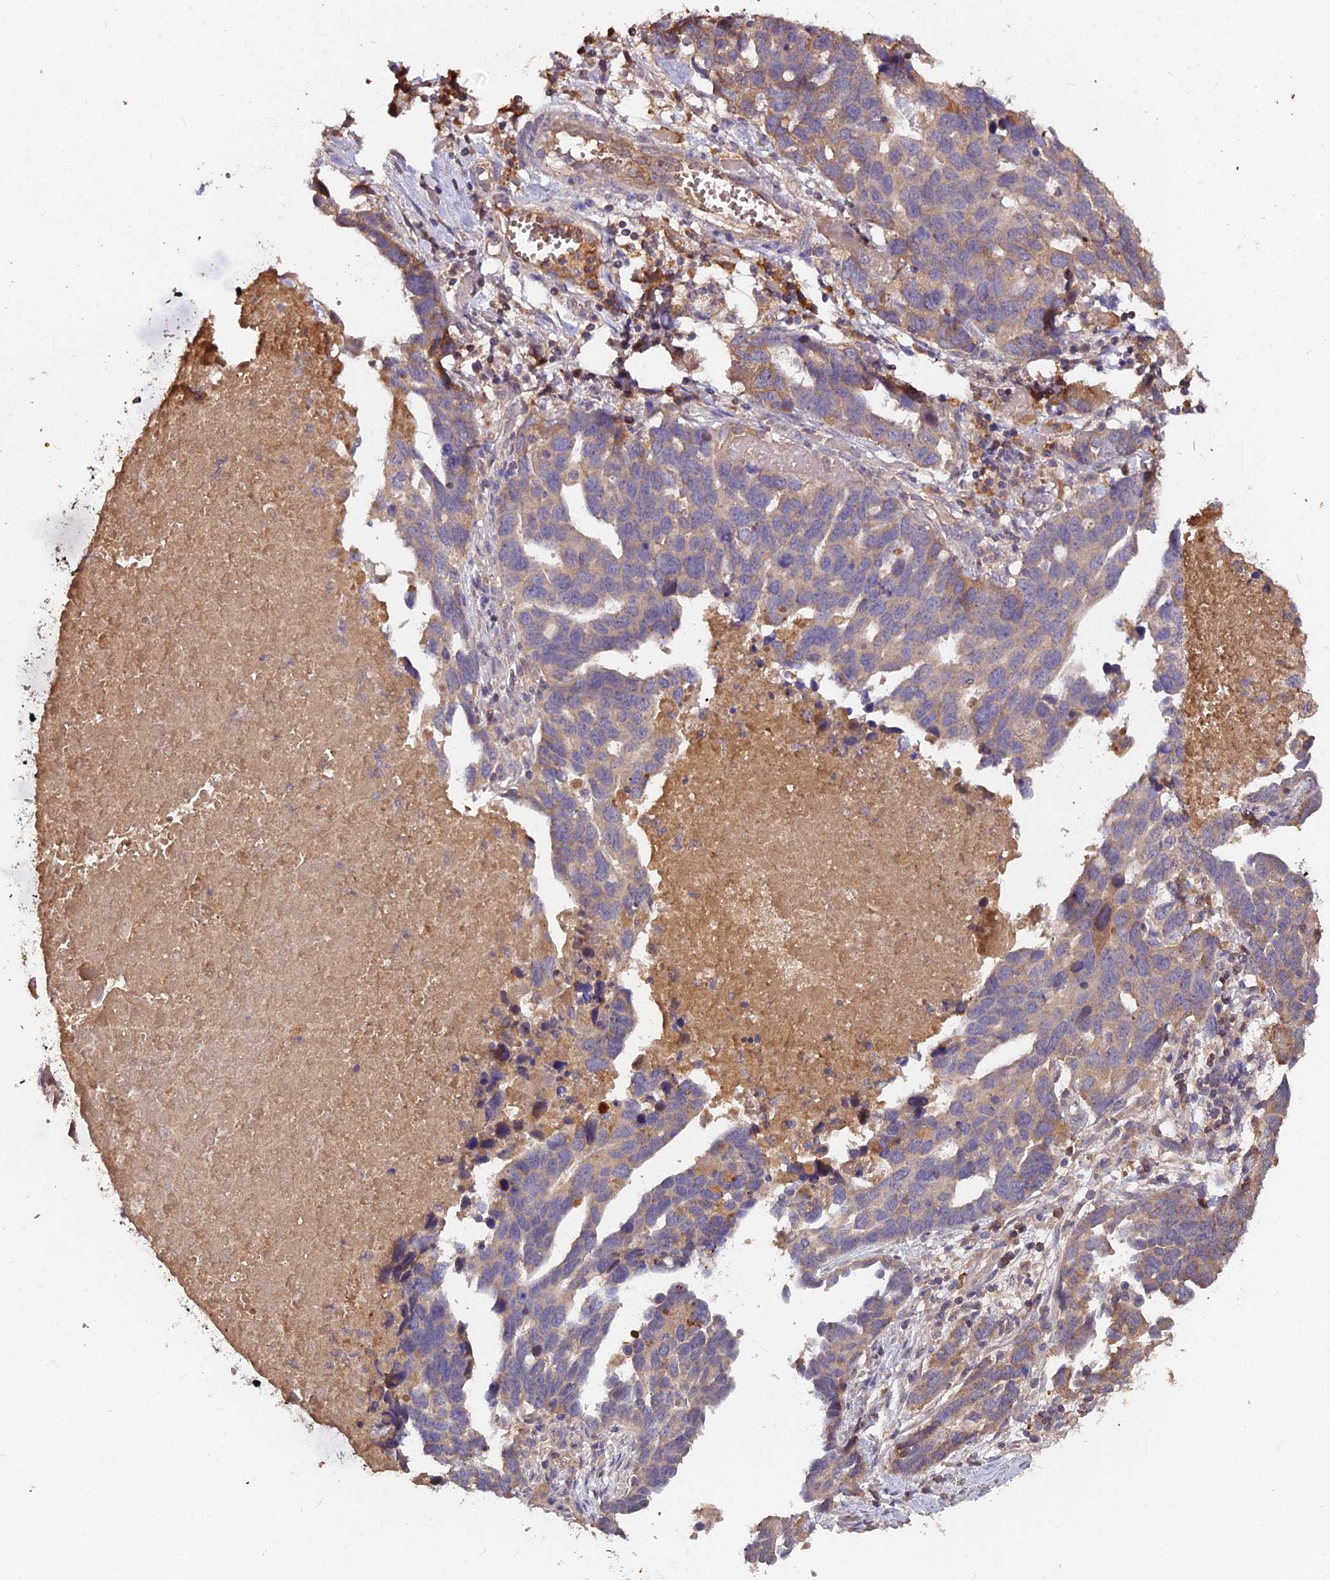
{"staining": {"intensity": "weak", "quantity": ">75%", "location": "cytoplasmic/membranous"}, "tissue": "ovarian cancer", "cell_type": "Tumor cells", "image_type": "cancer", "snomed": [{"axis": "morphology", "description": "Cystadenocarcinoma, serous, NOS"}, {"axis": "topography", "description": "Ovary"}], "caption": "Immunohistochemical staining of ovarian cancer exhibits low levels of weak cytoplasmic/membranous protein positivity in about >75% of tumor cells. (DAB = brown stain, brightfield microscopy at high magnification).", "gene": "KCTD16", "patient": {"sex": "female", "age": 54}}